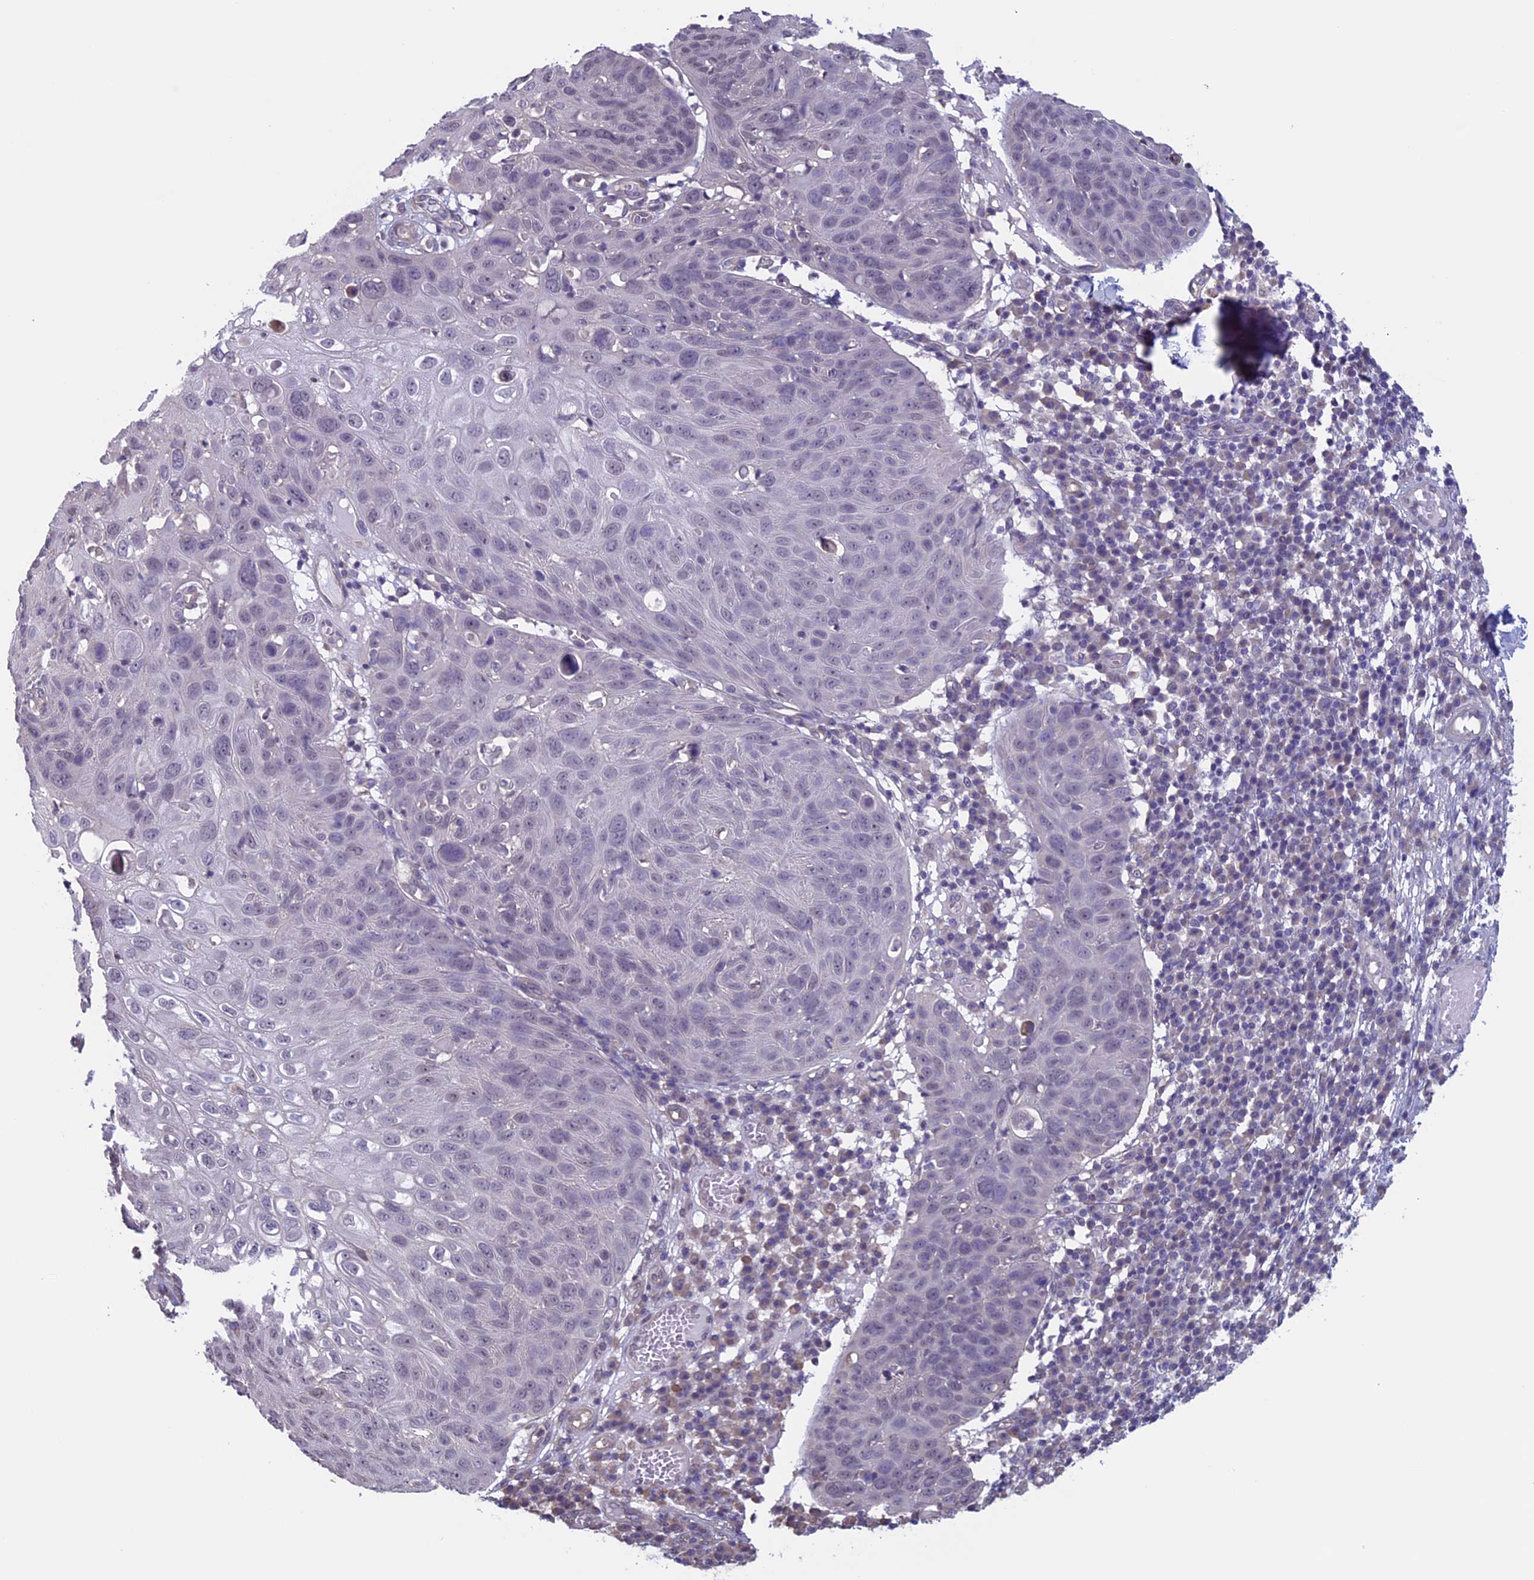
{"staining": {"intensity": "negative", "quantity": "none", "location": "none"}, "tissue": "skin cancer", "cell_type": "Tumor cells", "image_type": "cancer", "snomed": [{"axis": "morphology", "description": "Squamous cell carcinoma, NOS"}, {"axis": "topography", "description": "Skin"}], "caption": "Protein analysis of skin cancer (squamous cell carcinoma) reveals no significant staining in tumor cells.", "gene": "SLC1A6", "patient": {"sex": "female", "age": 90}}